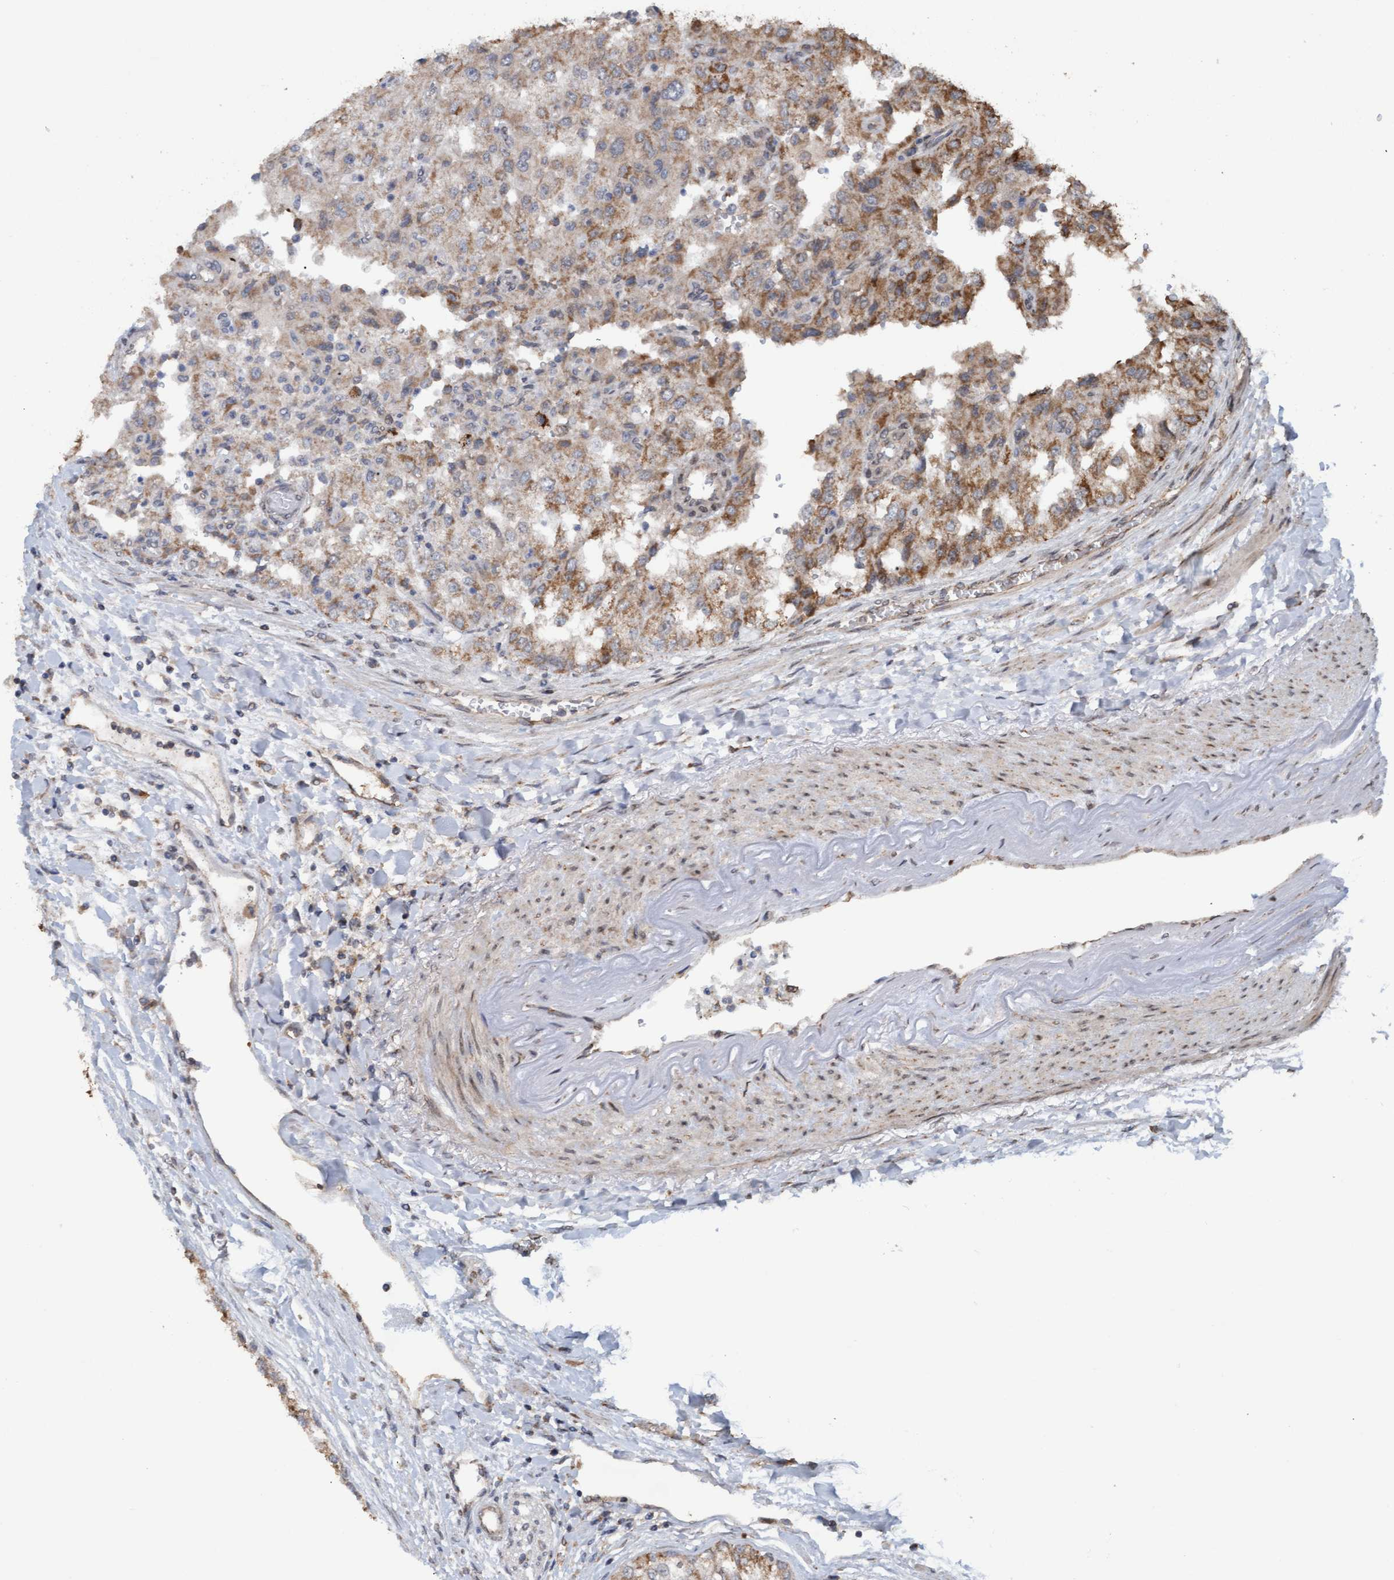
{"staining": {"intensity": "moderate", "quantity": "25%-75%", "location": "cytoplasmic/membranous"}, "tissue": "renal cancer", "cell_type": "Tumor cells", "image_type": "cancer", "snomed": [{"axis": "morphology", "description": "Adenocarcinoma, NOS"}, {"axis": "topography", "description": "Kidney"}], "caption": "Renal cancer stained with DAB immunohistochemistry (IHC) reveals medium levels of moderate cytoplasmic/membranous staining in about 25%-75% of tumor cells.", "gene": "MGLL", "patient": {"sex": "female", "age": 54}}